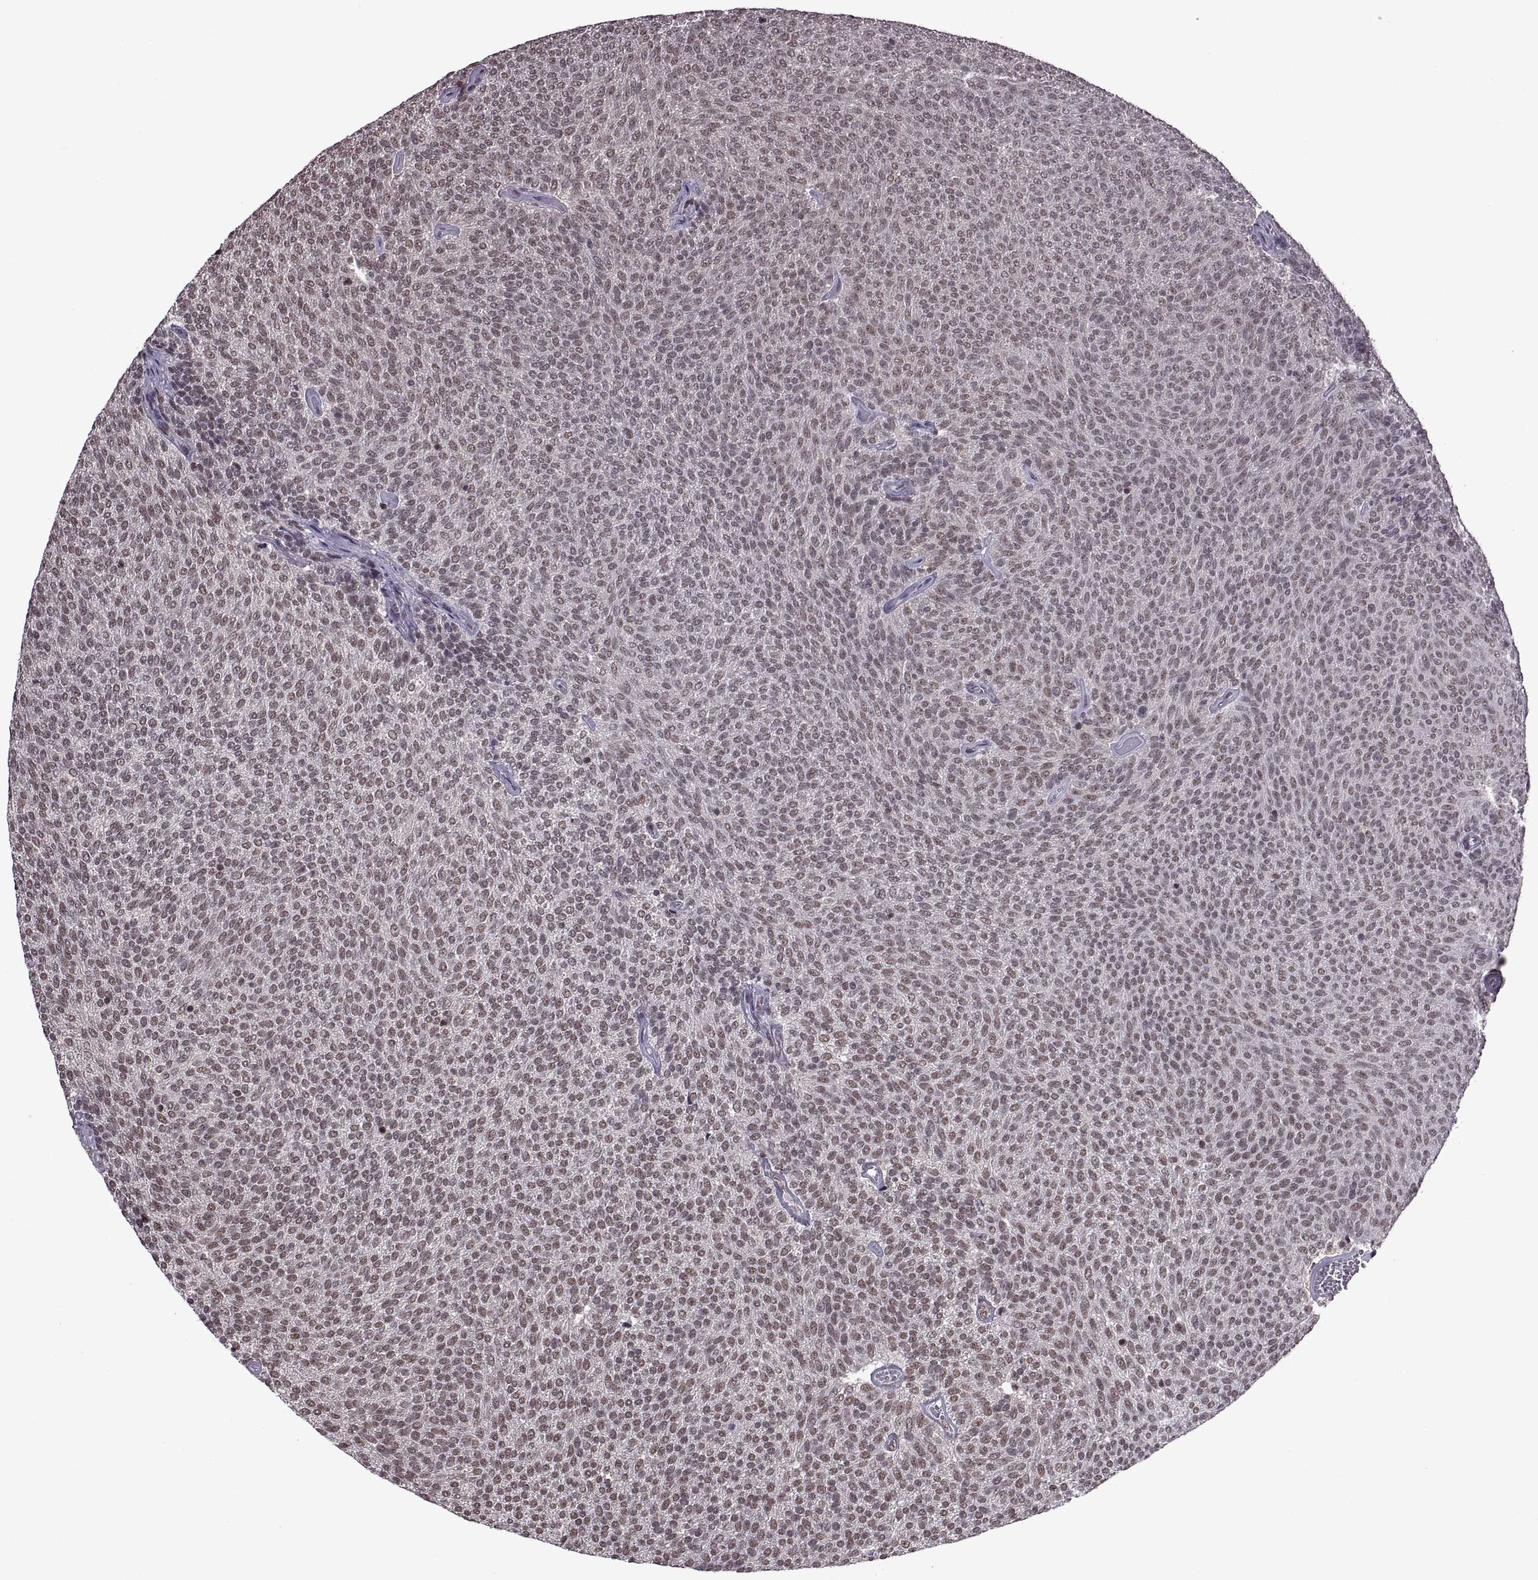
{"staining": {"intensity": "strong", "quantity": "25%-75%", "location": "nuclear"}, "tissue": "urothelial cancer", "cell_type": "Tumor cells", "image_type": "cancer", "snomed": [{"axis": "morphology", "description": "Urothelial carcinoma, Low grade"}, {"axis": "topography", "description": "Urinary bladder"}], "caption": "A high-resolution image shows immunohistochemistry staining of urothelial carcinoma (low-grade), which exhibits strong nuclear positivity in about 25%-75% of tumor cells.", "gene": "INTS3", "patient": {"sex": "male", "age": 77}}